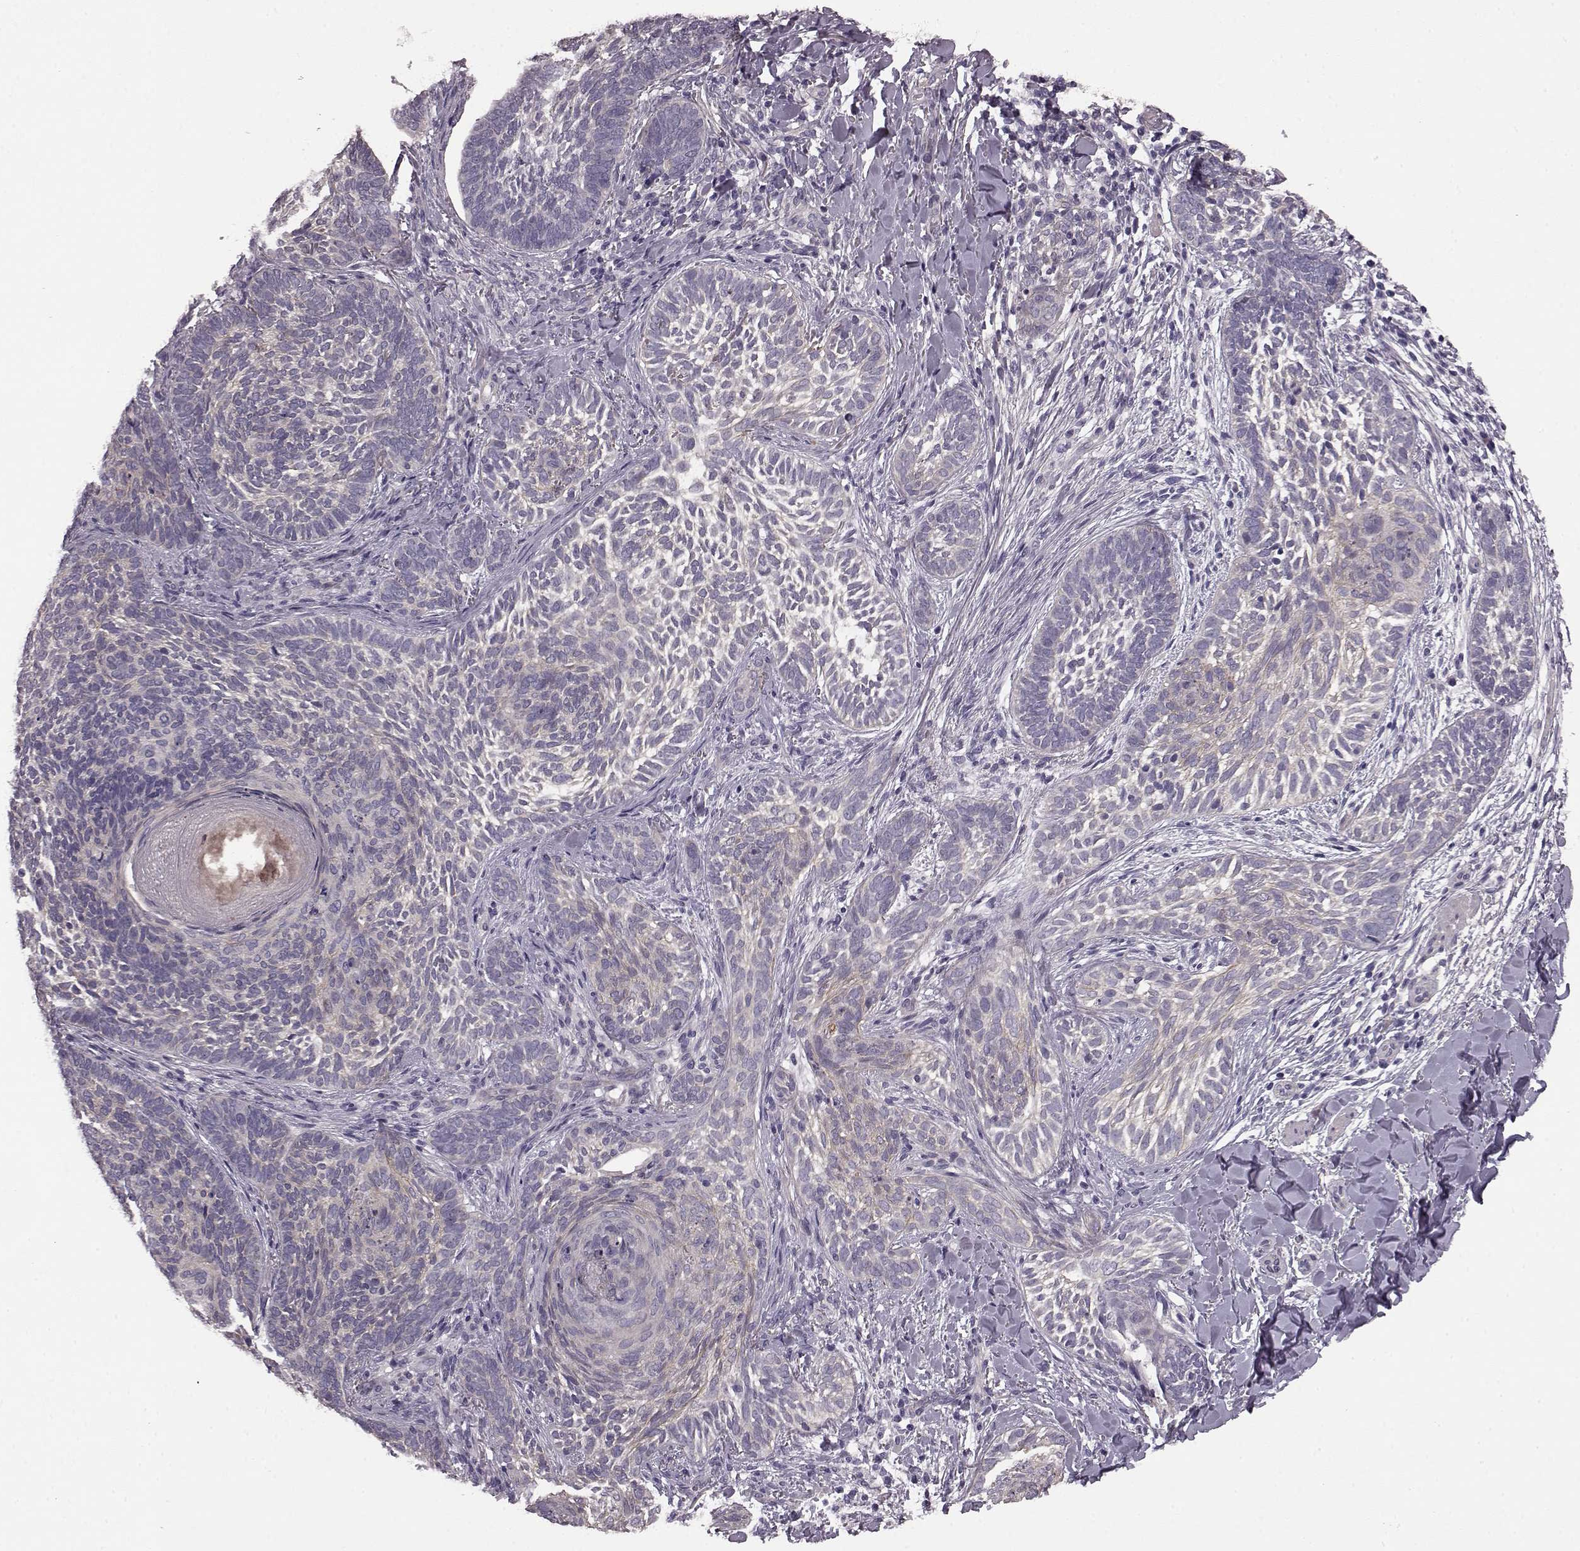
{"staining": {"intensity": "negative", "quantity": "none", "location": "none"}, "tissue": "skin cancer", "cell_type": "Tumor cells", "image_type": "cancer", "snomed": [{"axis": "morphology", "description": "Normal tissue, NOS"}, {"axis": "morphology", "description": "Basal cell carcinoma"}, {"axis": "topography", "description": "Skin"}], "caption": "Immunohistochemistry (IHC) histopathology image of neoplastic tissue: skin basal cell carcinoma stained with DAB reveals no significant protein expression in tumor cells.", "gene": "GRK1", "patient": {"sex": "male", "age": 46}}